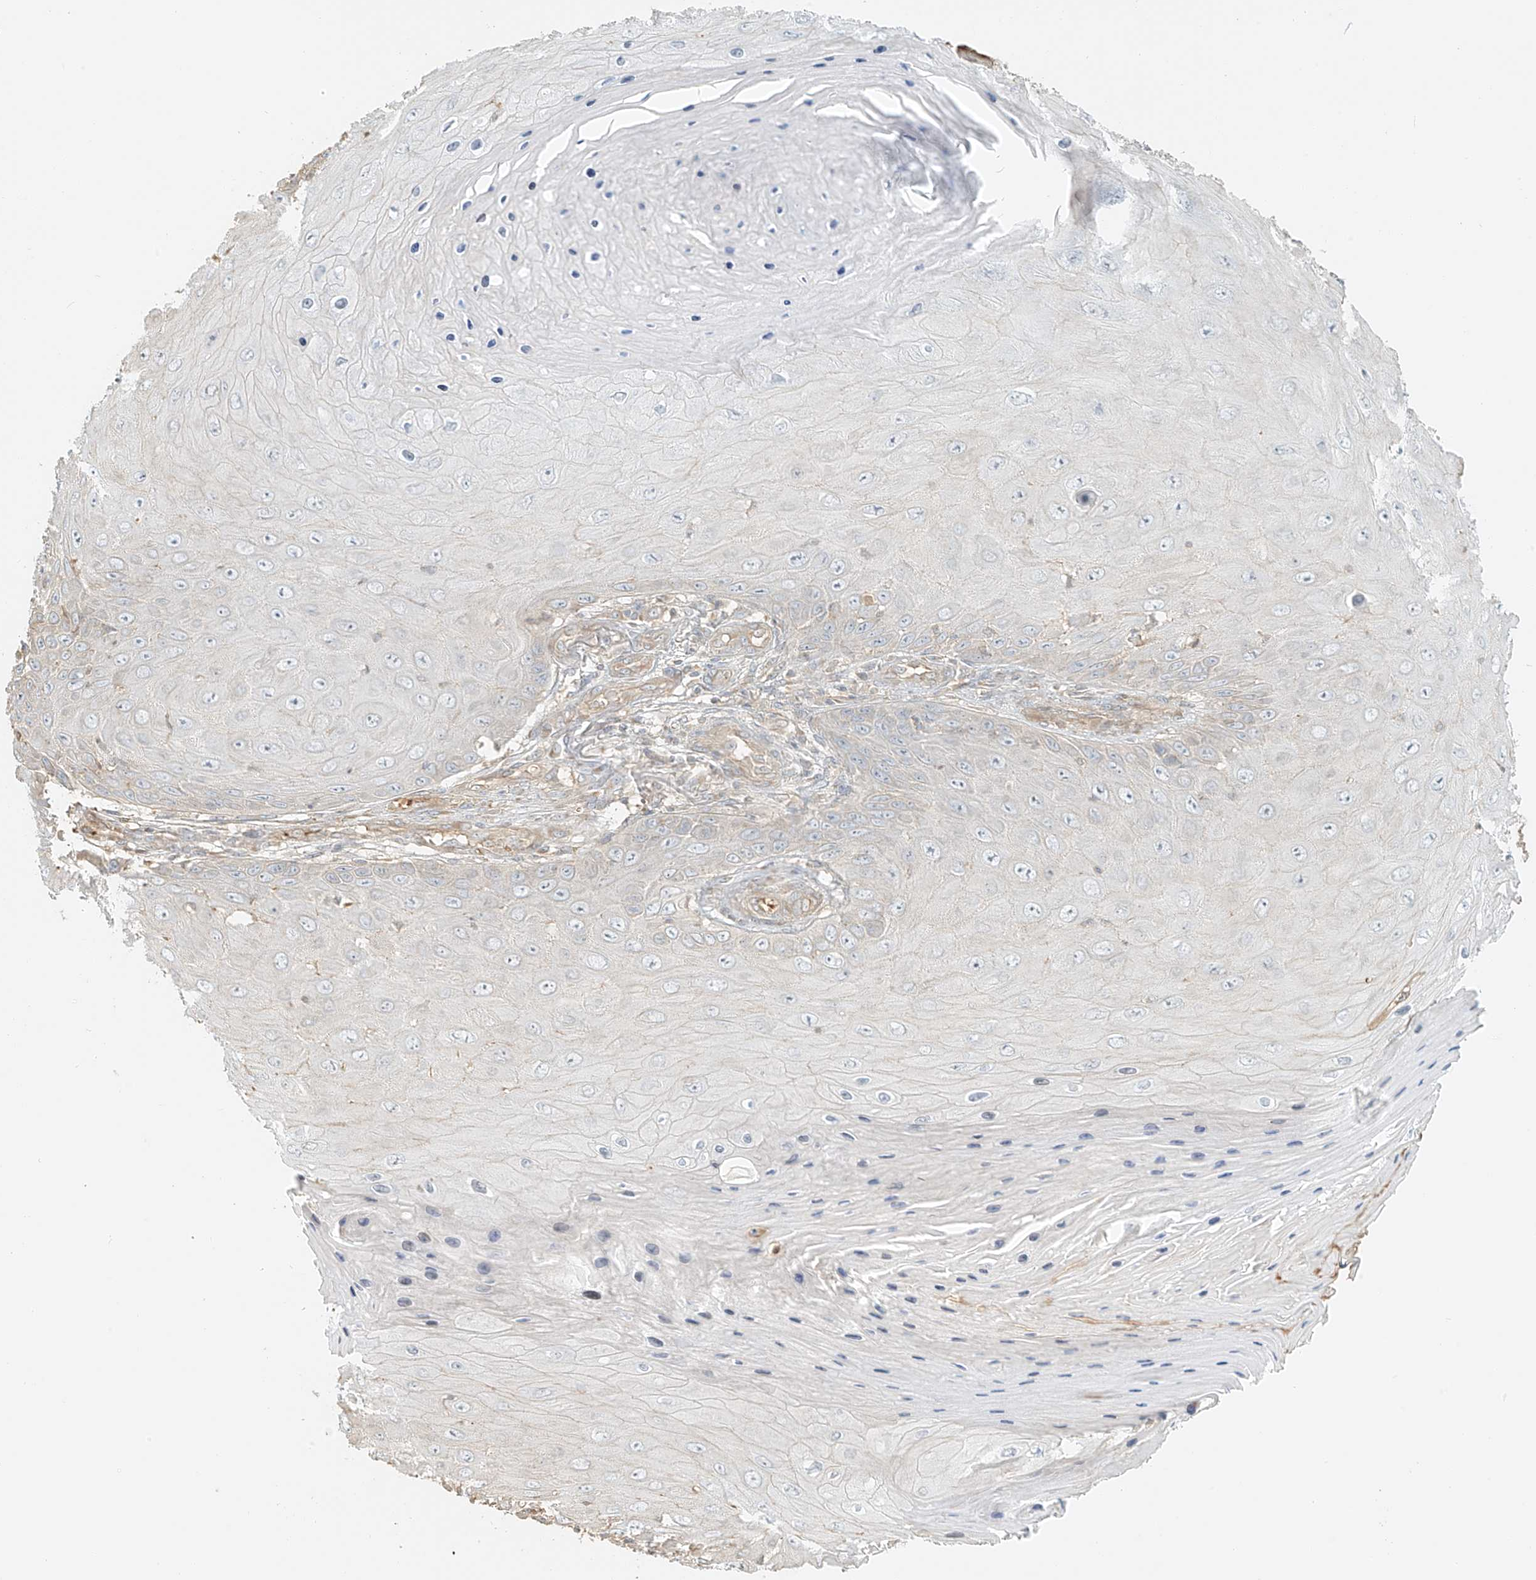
{"staining": {"intensity": "negative", "quantity": "none", "location": "none"}, "tissue": "skin cancer", "cell_type": "Tumor cells", "image_type": "cancer", "snomed": [{"axis": "morphology", "description": "Squamous cell carcinoma, NOS"}, {"axis": "topography", "description": "Skin"}], "caption": "A photomicrograph of human skin squamous cell carcinoma is negative for staining in tumor cells.", "gene": "UPK1B", "patient": {"sex": "female", "age": 73}}